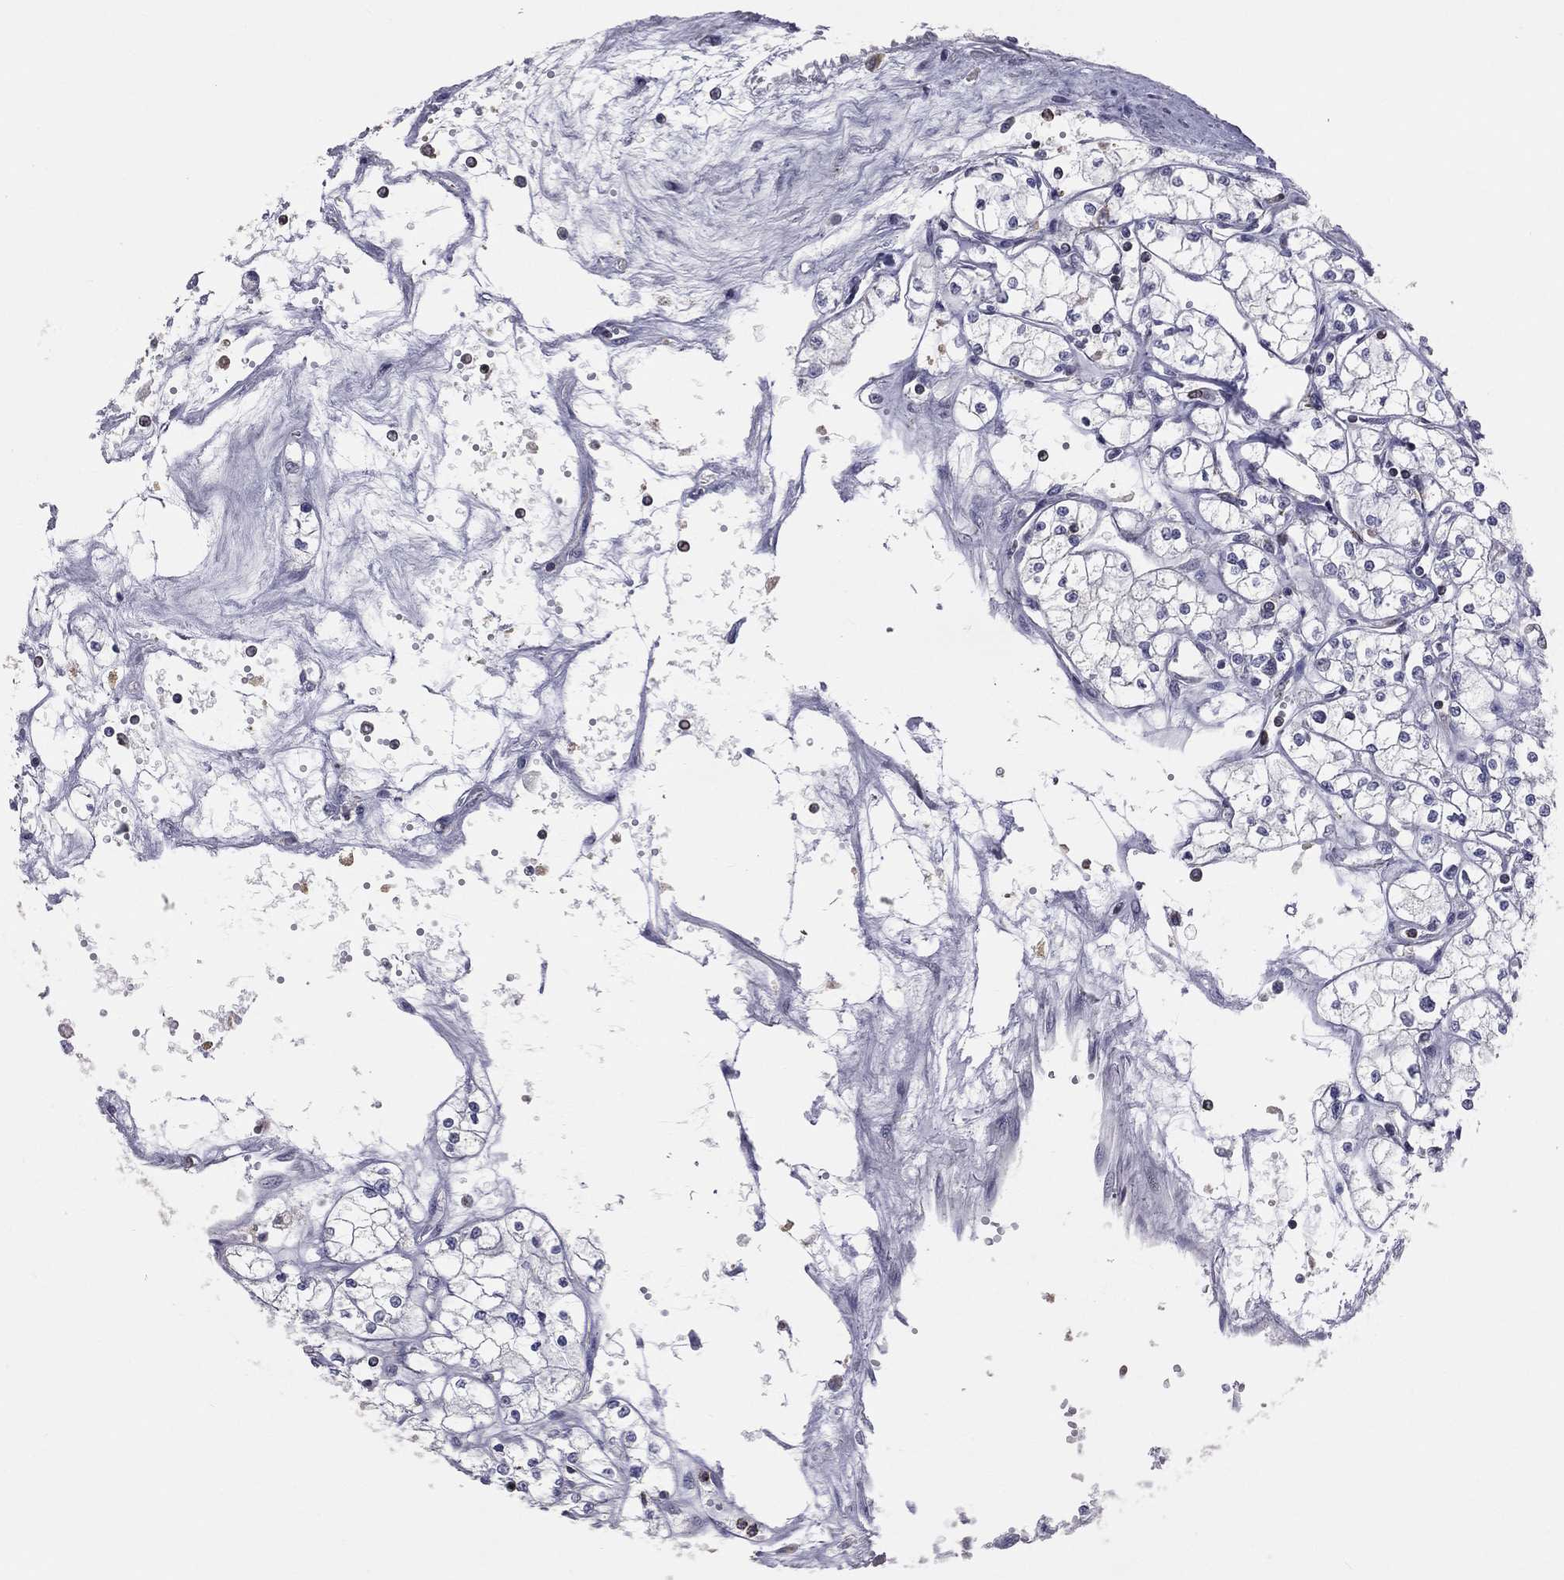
{"staining": {"intensity": "negative", "quantity": "none", "location": "none"}, "tissue": "renal cancer", "cell_type": "Tumor cells", "image_type": "cancer", "snomed": [{"axis": "morphology", "description": "Adenocarcinoma, NOS"}, {"axis": "topography", "description": "Kidney"}], "caption": "Adenocarcinoma (renal) was stained to show a protein in brown. There is no significant positivity in tumor cells.", "gene": "PSTPIP1", "patient": {"sex": "male", "age": 67}}